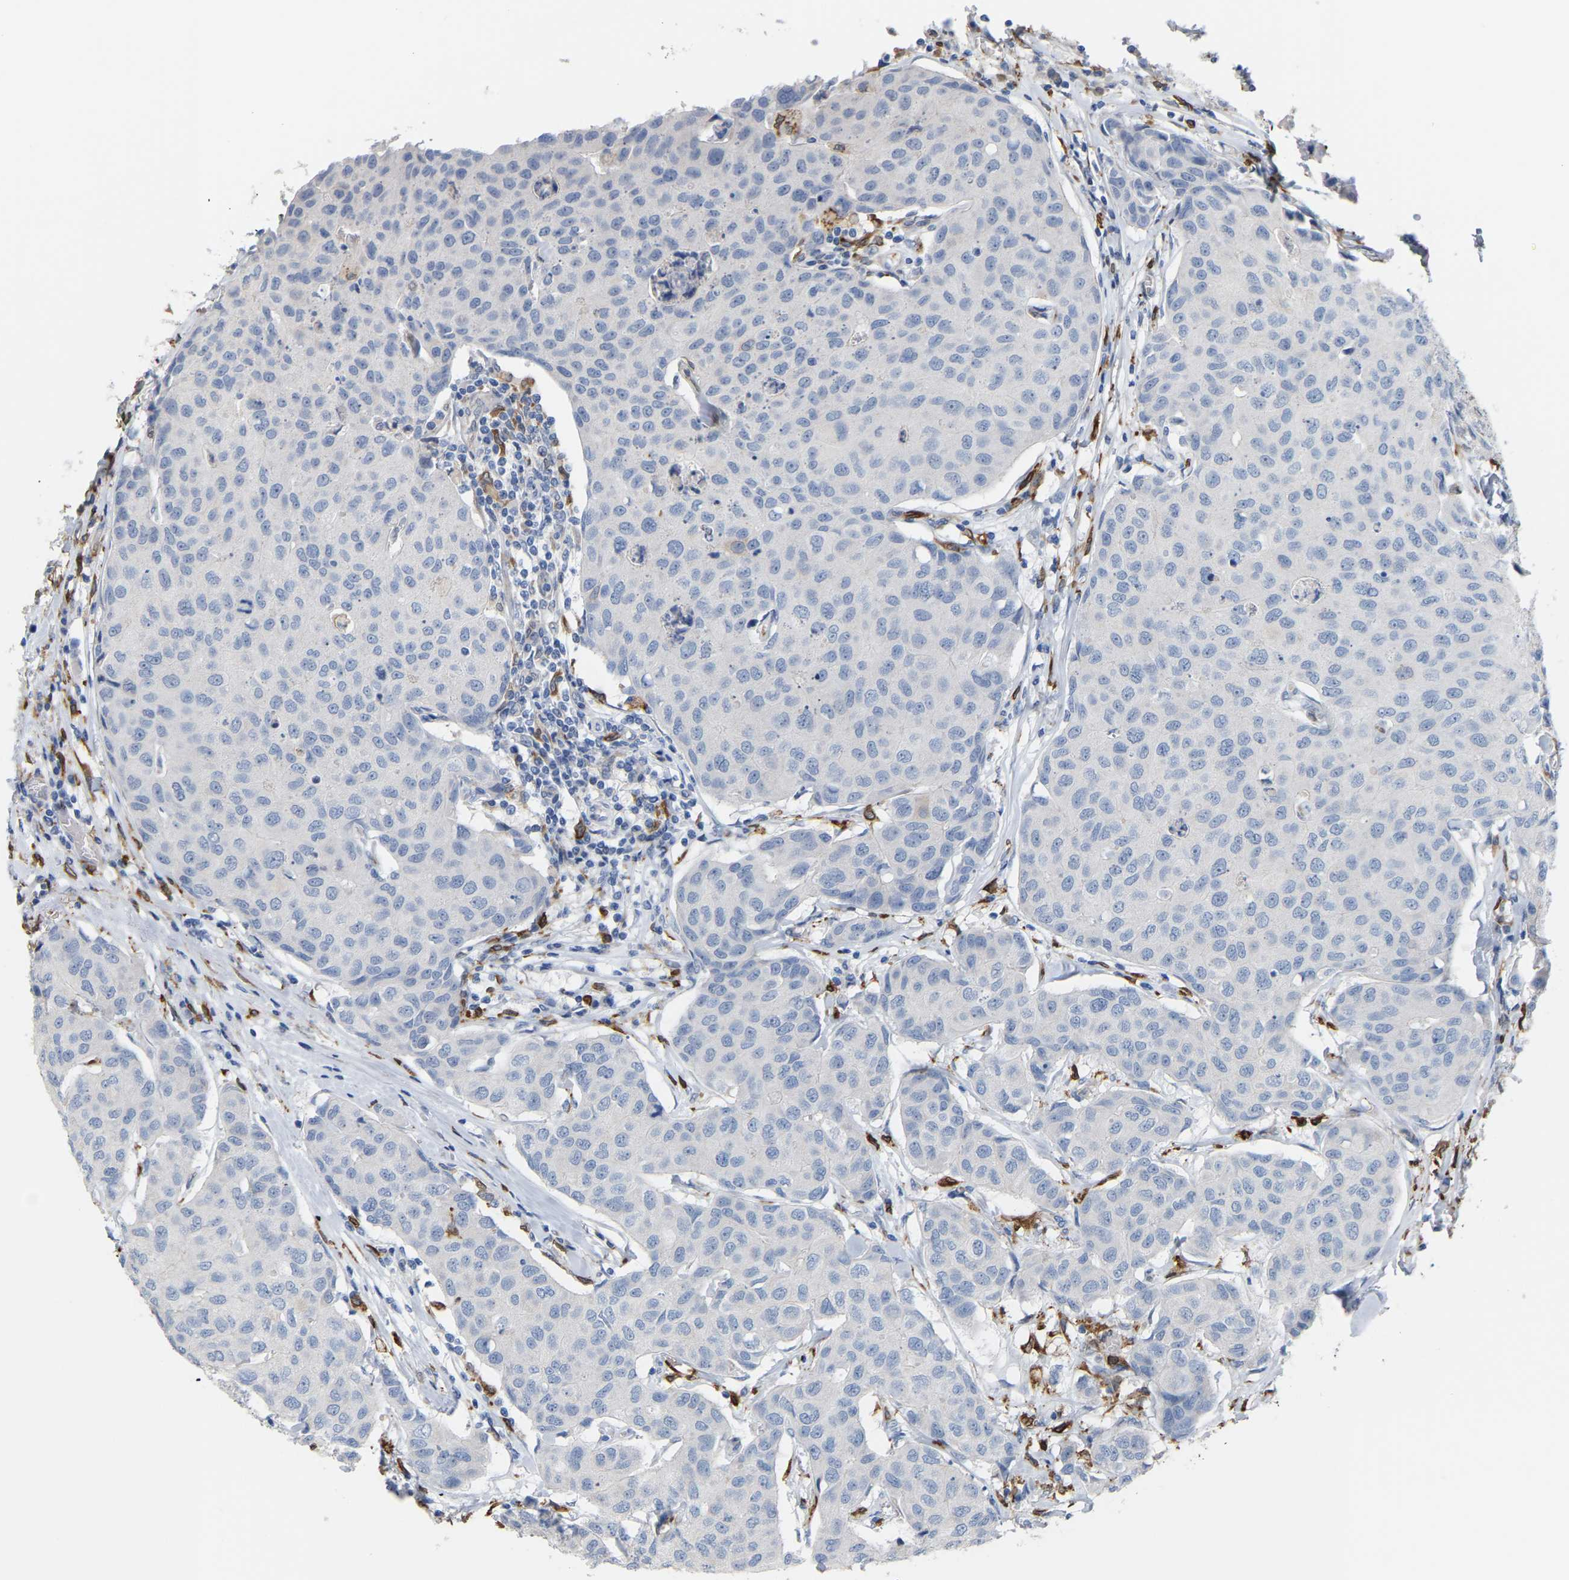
{"staining": {"intensity": "negative", "quantity": "none", "location": "none"}, "tissue": "breast cancer", "cell_type": "Tumor cells", "image_type": "cancer", "snomed": [{"axis": "morphology", "description": "Duct carcinoma"}, {"axis": "topography", "description": "Breast"}], "caption": "IHC photomicrograph of breast intraductal carcinoma stained for a protein (brown), which reveals no staining in tumor cells. (Brightfield microscopy of DAB IHC at high magnification).", "gene": "PTGS1", "patient": {"sex": "female", "age": 80}}